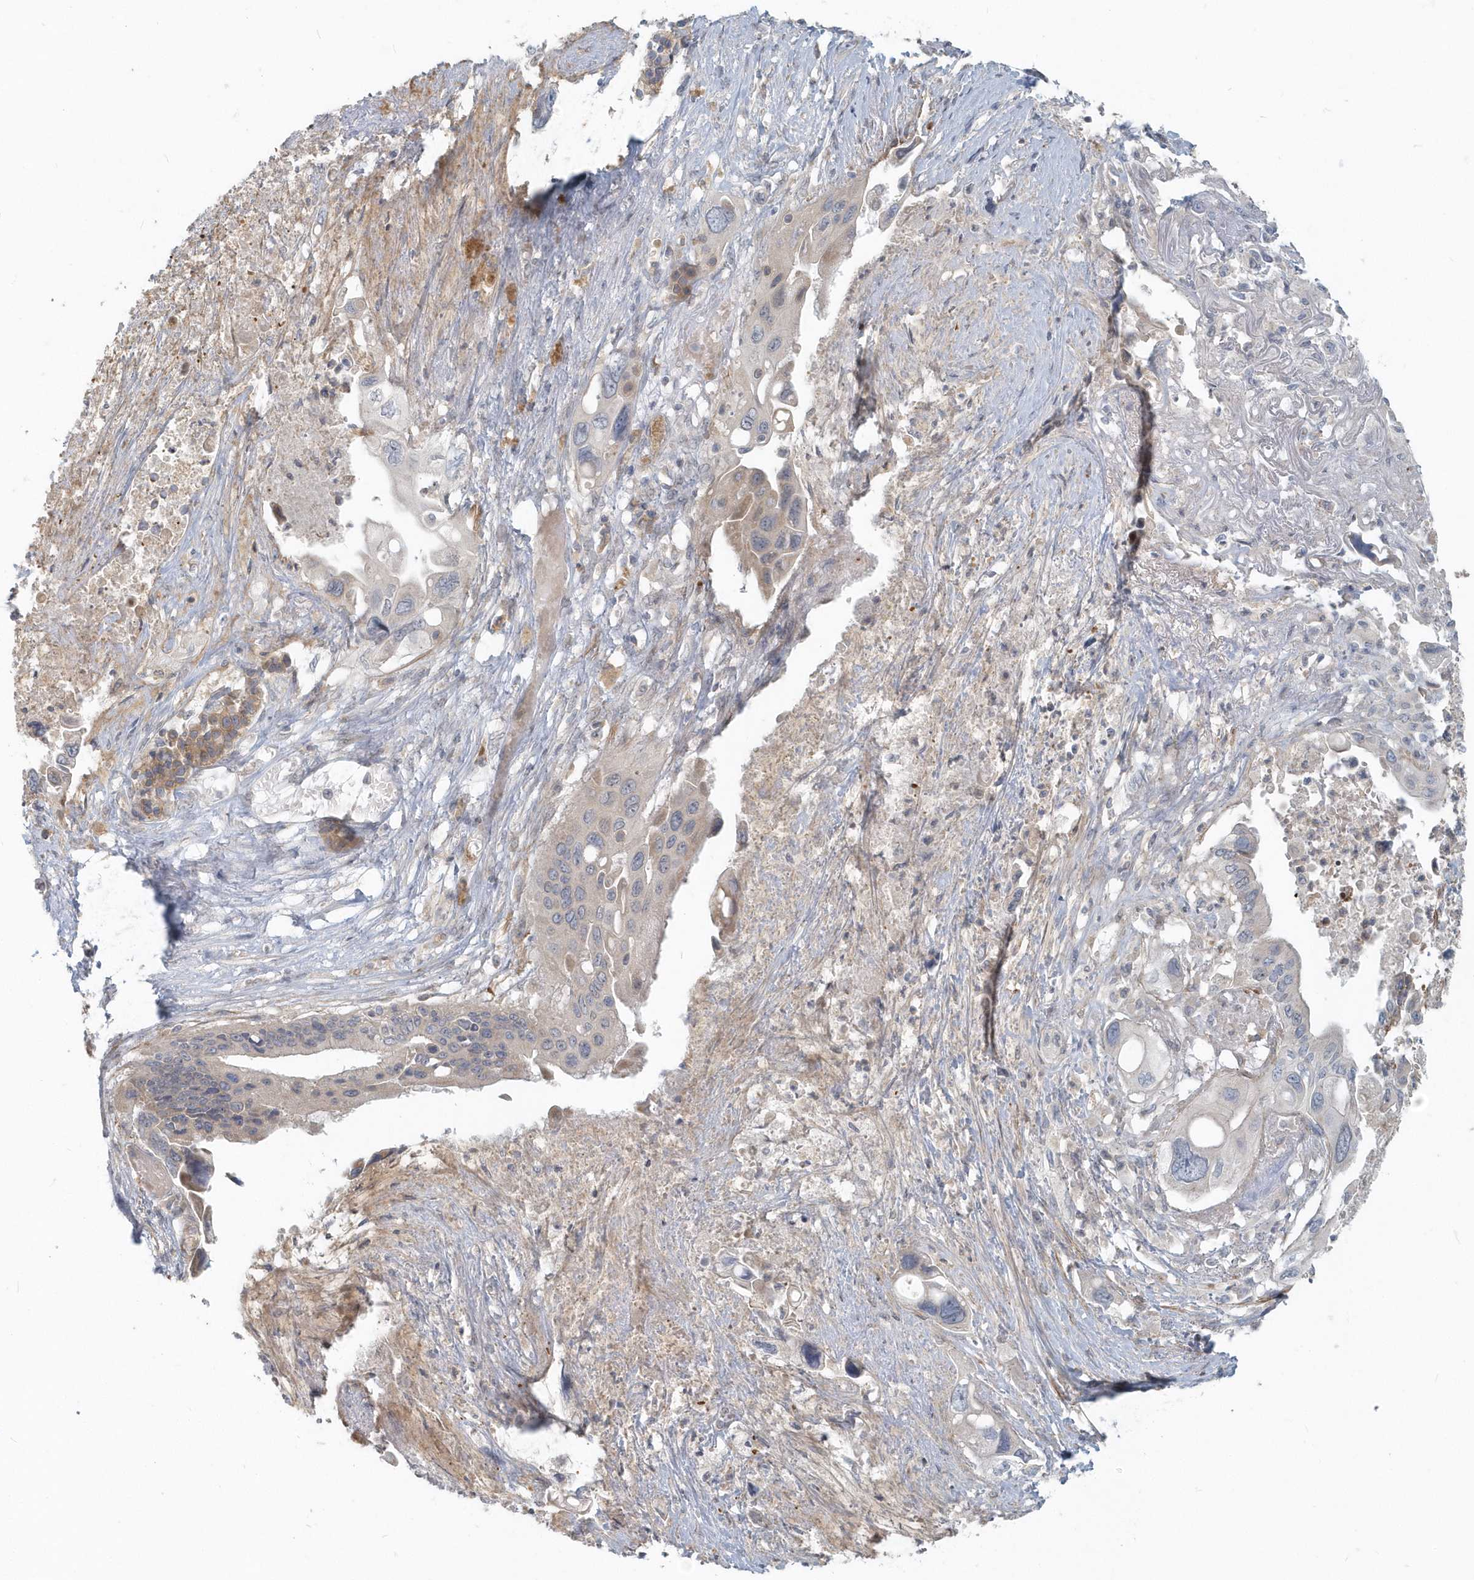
{"staining": {"intensity": "negative", "quantity": "none", "location": "none"}, "tissue": "pancreatic cancer", "cell_type": "Tumor cells", "image_type": "cancer", "snomed": [{"axis": "morphology", "description": "Adenocarcinoma, NOS"}, {"axis": "topography", "description": "Pancreas"}], "caption": "This is an immunohistochemistry (IHC) image of human pancreatic cancer. There is no expression in tumor cells.", "gene": "NAPB", "patient": {"sex": "male", "age": 66}}